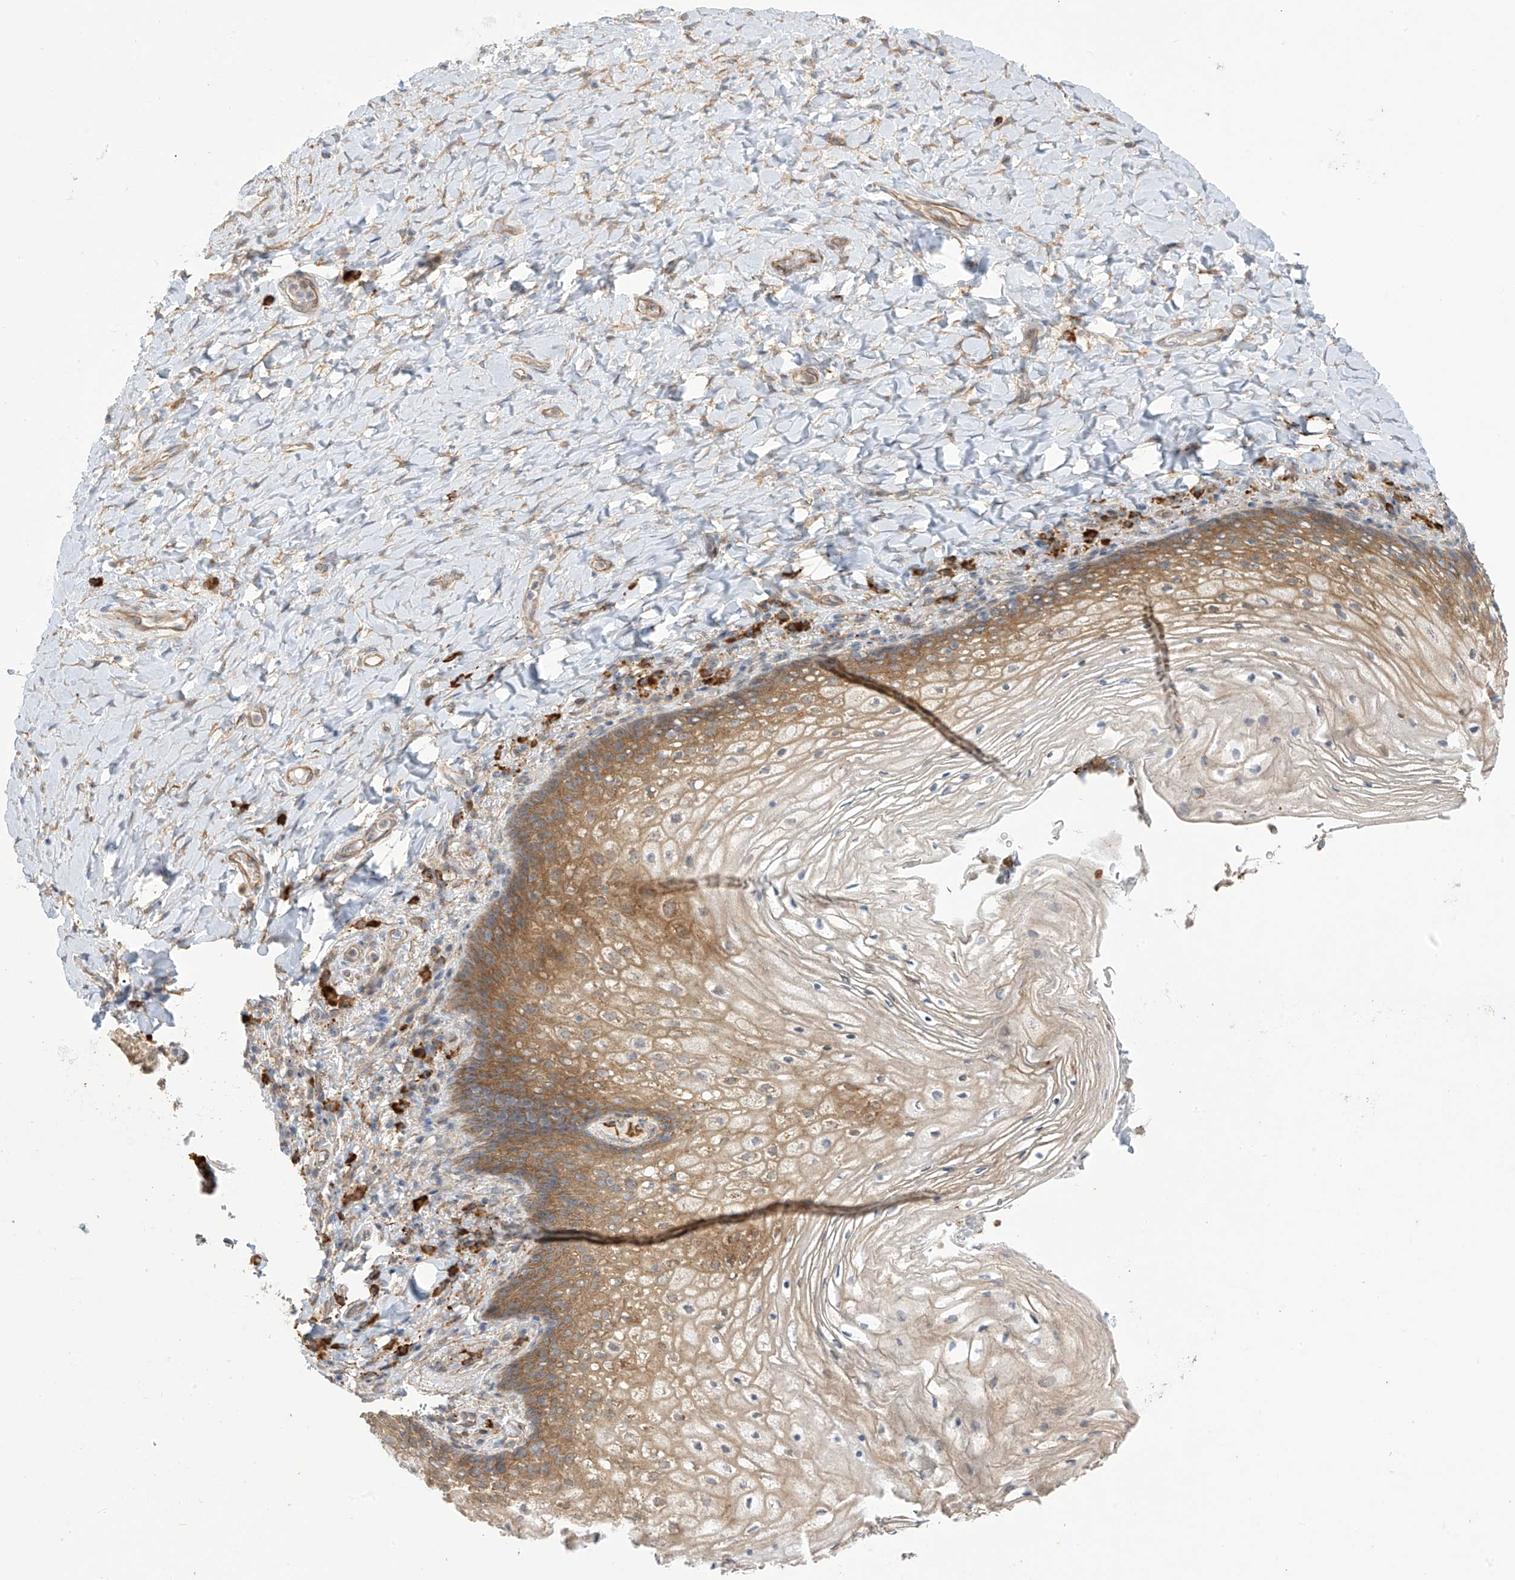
{"staining": {"intensity": "moderate", "quantity": "25%-75%", "location": "cytoplasmic/membranous"}, "tissue": "vagina", "cell_type": "Squamous epithelial cells", "image_type": "normal", "snomed": [{"axis": "morphology", "description": "Normal tissue, NOS"}, {"axis": "topography", "description": "Vagina"}], "caption": "IHC image of unremarkable vagina: human vagina stained using immunohistochemistry reveals medium levels of moderate protein expression localized specifically in the cytoplasmic/membranous of squamous epithelial cells, appearing as a cytoplasmic/membranous brown color.", "gene": "KIAA1522", "patient": {"sex": "female", "age": 60}}